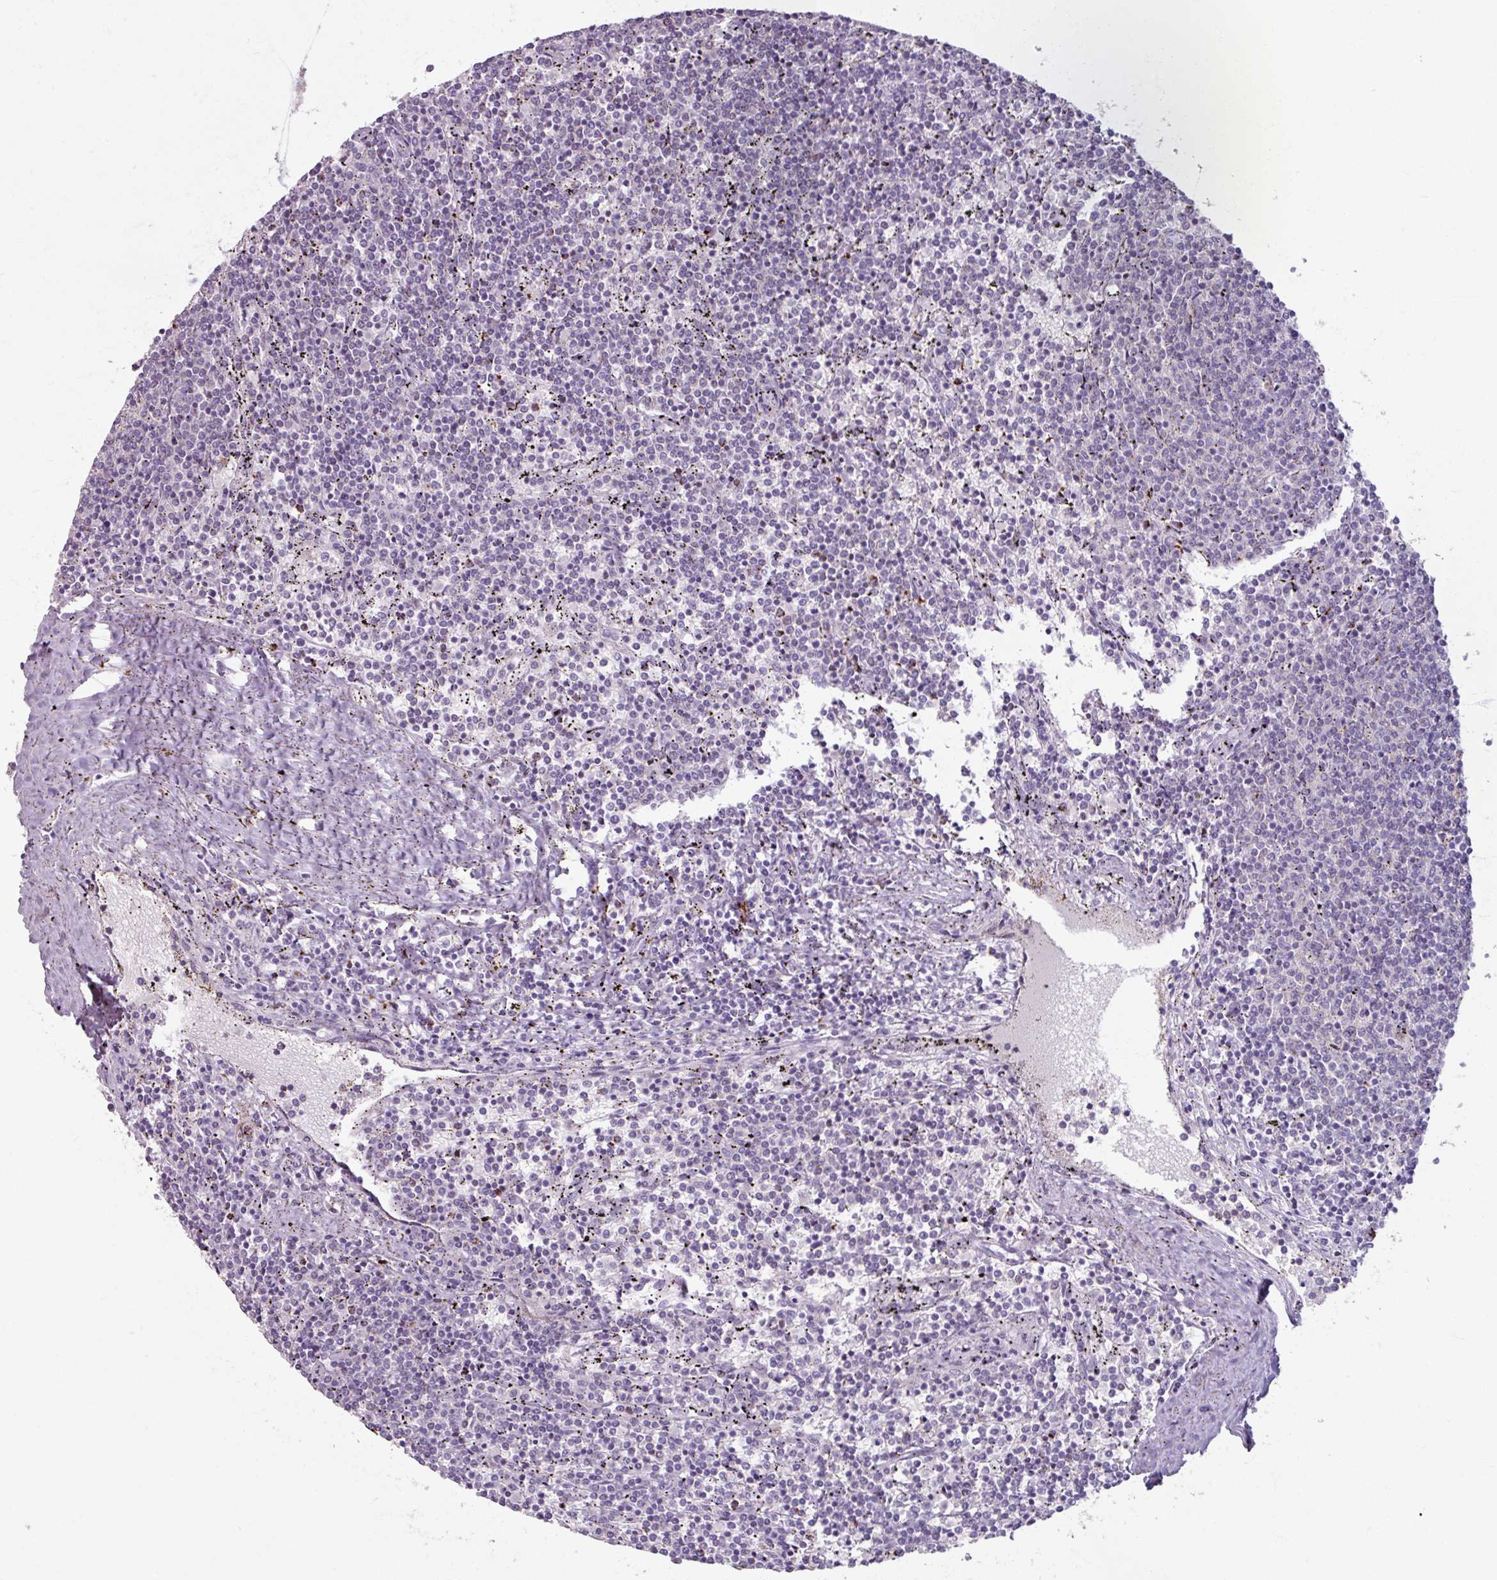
{"staining": {"intensity": "negative", "quantity": "none", "location": "none"}, "tissue": "lymphoma", "cell_type": "Tumor cells", "image_type": "cancer", "snomed": [{"axis": "morphology", "description": "Malignant lymphoma, non-Hodgkin's type, Low grade"}, {"axis": "topography", "description": "Spleen"}], "caption": "Immunohistochemistry (IHC) of lymphoma reveals no expression in tumor cells.", "gene": "SLC27A5", "patient": {"sex": "female", "age": 50}}